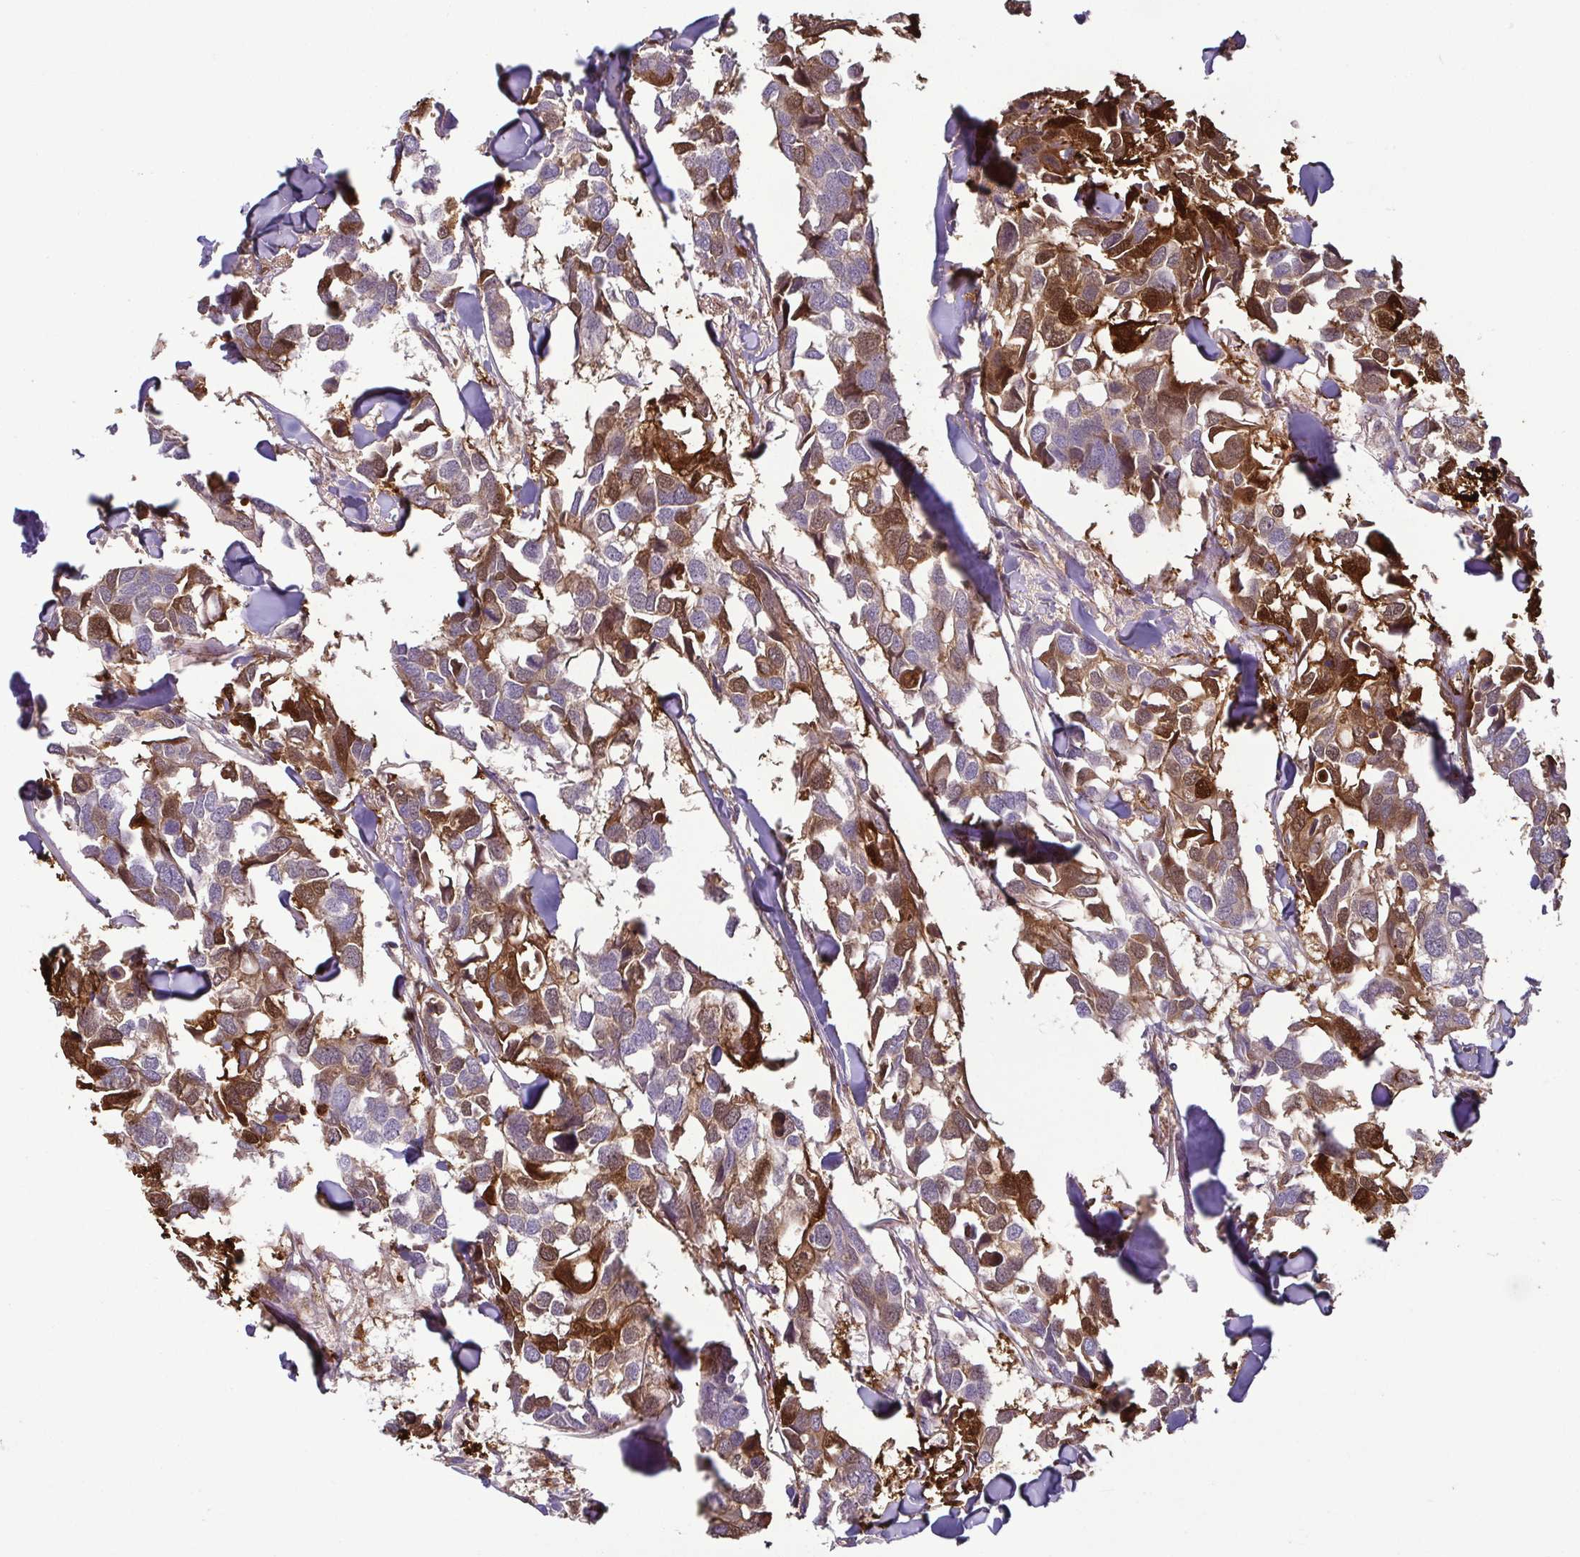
{"staining": {"intensity": "moderate", "quantity": "25%-75%", "location": "cytoplasmic/membranous,nuclear"}, "tissue": "breast cancer", "cell_type": "Tumor cells", "image_type": "cancer", "snomed": [{"axis": "morphology", "description": "Duct carcinoma"}, {"axis": "topography", "description": "Breast"}], "caption": "Immunohistochemistry of breast invasive ductal carcinoma demonstrates medium levels of moderate cytoplasmic/membranous and nuclear expression in about 25%-75% of tumor cells.", "gene": "CASP14", "patient": {"sex": "female", "age": 83}}